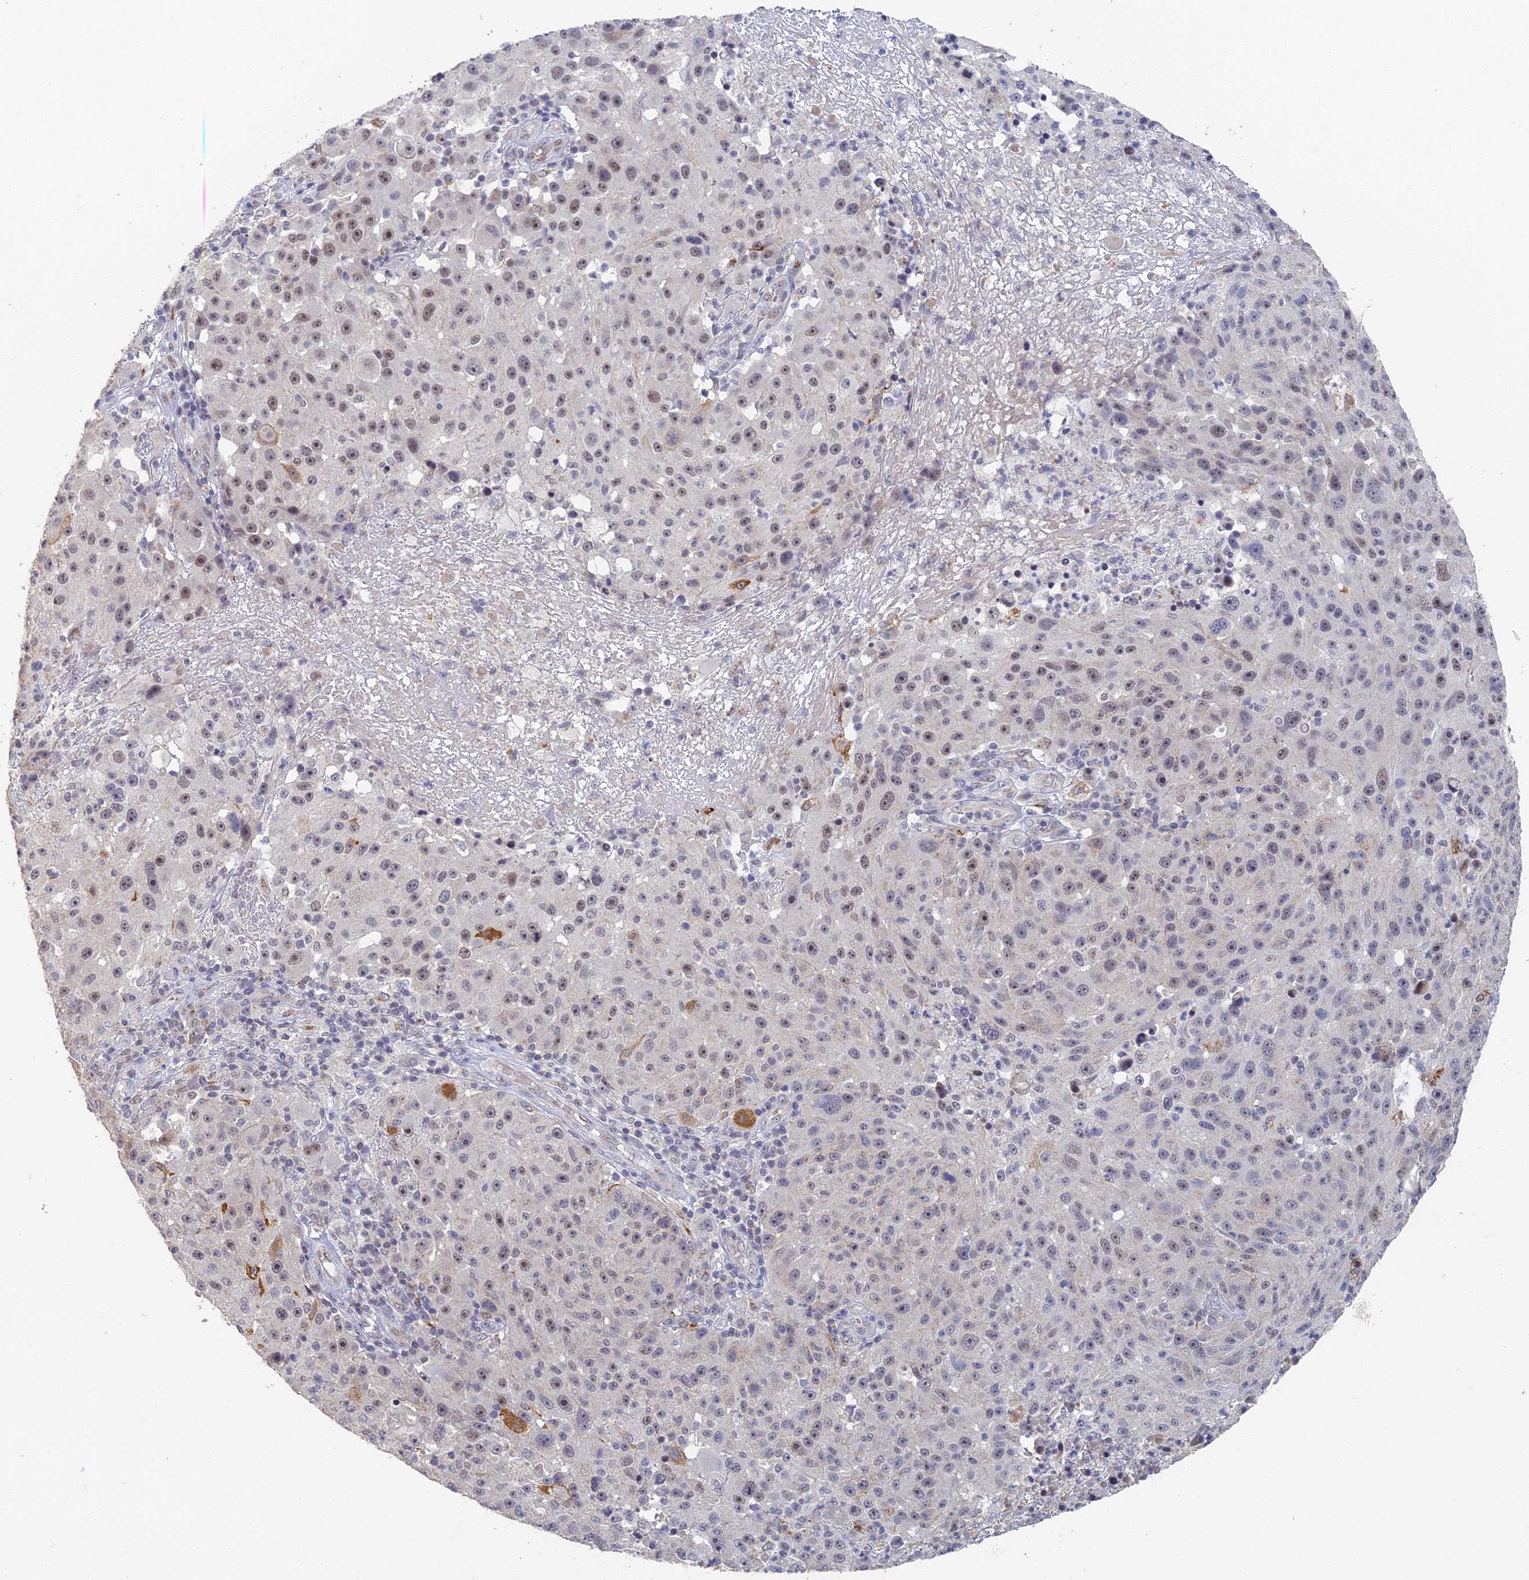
{"staining": {"intensity": "weak", "quantity": "25%-75%", "location": "nuclear"}, "tissue": "melanoma", "cell_type": "Tumor cells", "image_type": "cancer", "snomed": [{"axis": "morphology", "description": "Malignant melanoma, NOS"}, {"axis": "topography", "description": "Skin"}], "caption": "Melanoma stained with DAB IHC reveals low levels of weak nuclear staining in approximately 25%-75% of tumor cells. (IHC, brightfield microscopy, high magnification).", "gene": "GPATCH1", "patient": {"sex": "male", "age": 53}}